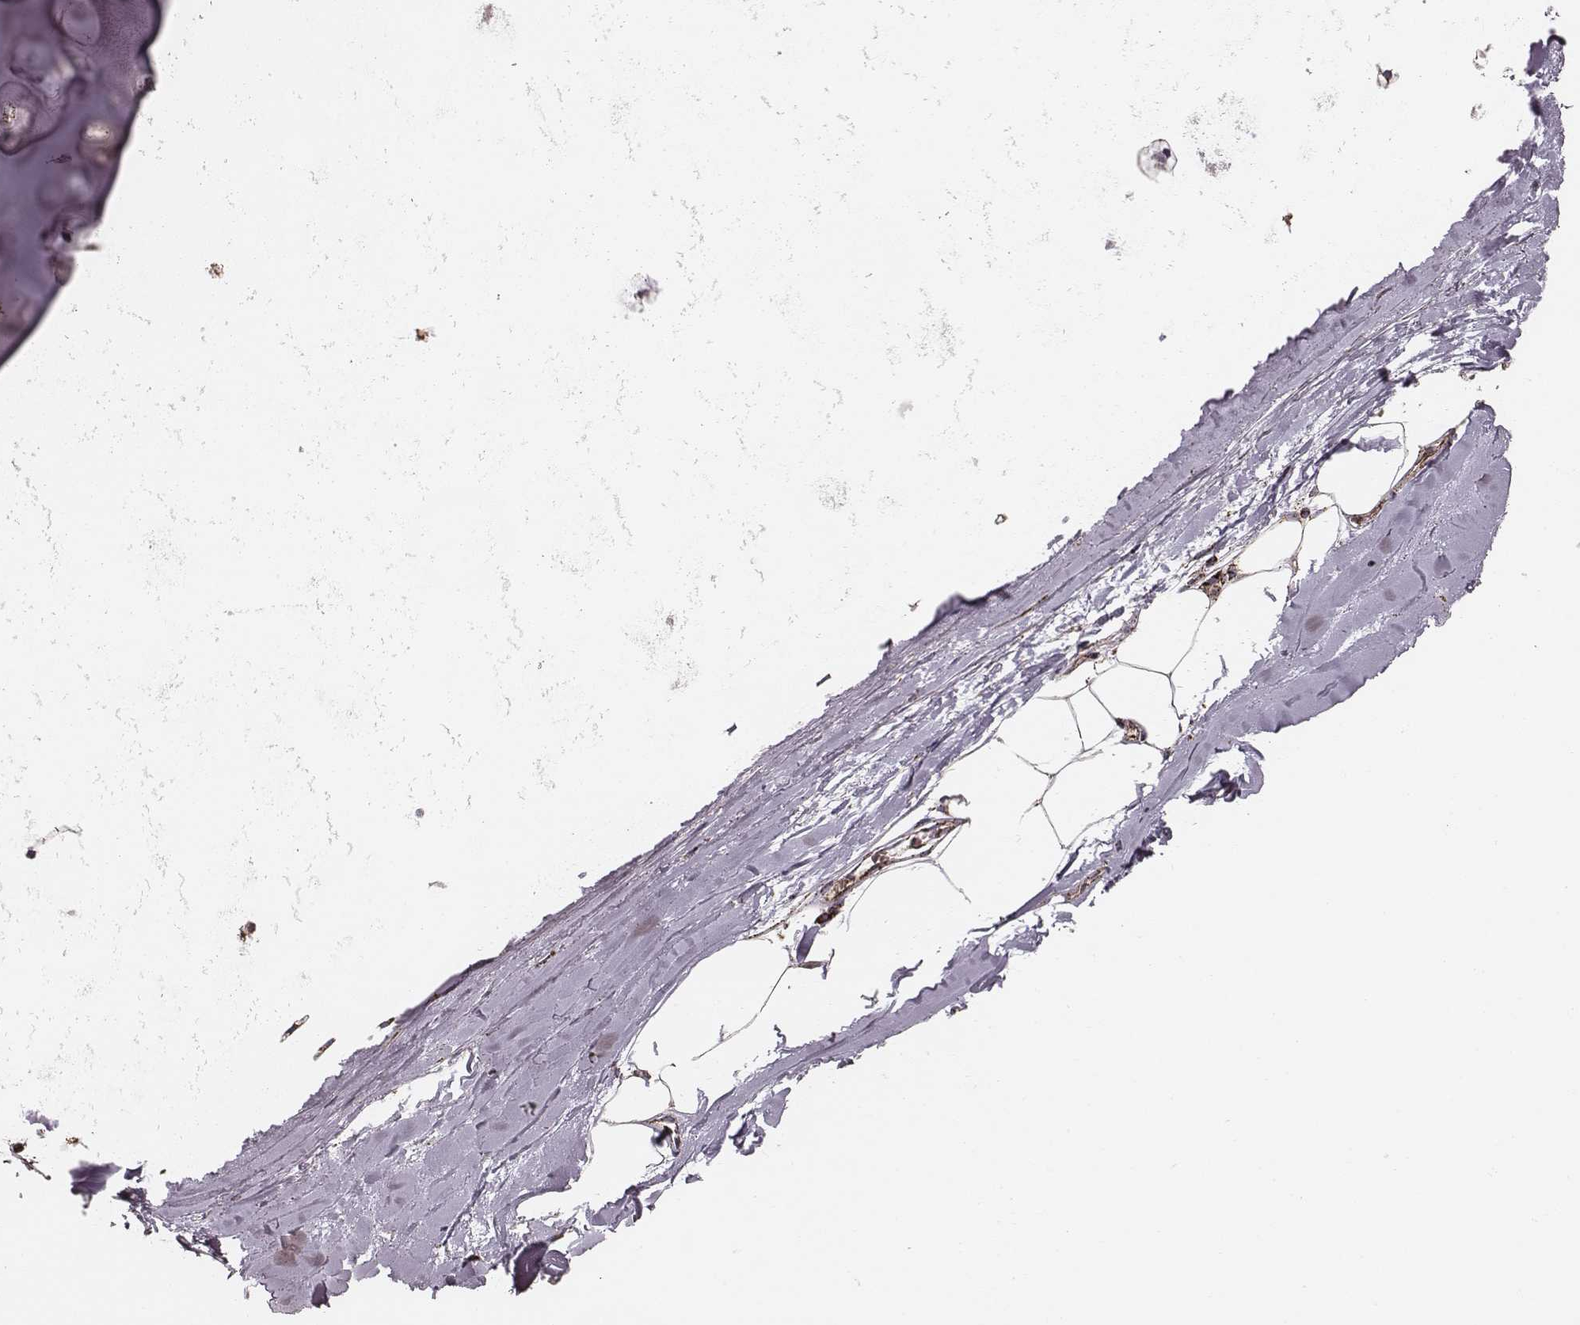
{"staining": {"intensity": "strong", "quantity": ">75%", "location": "cytoplasmic/membranous"}, "tissue": "adipose tissue", "cell_type": "Adipocytes", "image_type": "normal", "snomed": [{"axis": "morphology", "description": "Normal tissue, NOS"}, {"axis": "topography", "description": "Lymph node"}, {"axis": "topography", "description": "Bronchus"}], "caption": "Adipose tissue stained for a protein (brown) shows strong cytoplasmic/membranous positive expression in approximately >75% of adipocytes.", "gene": "TUFM", "patient": {"sex": "female", "age": 70}}